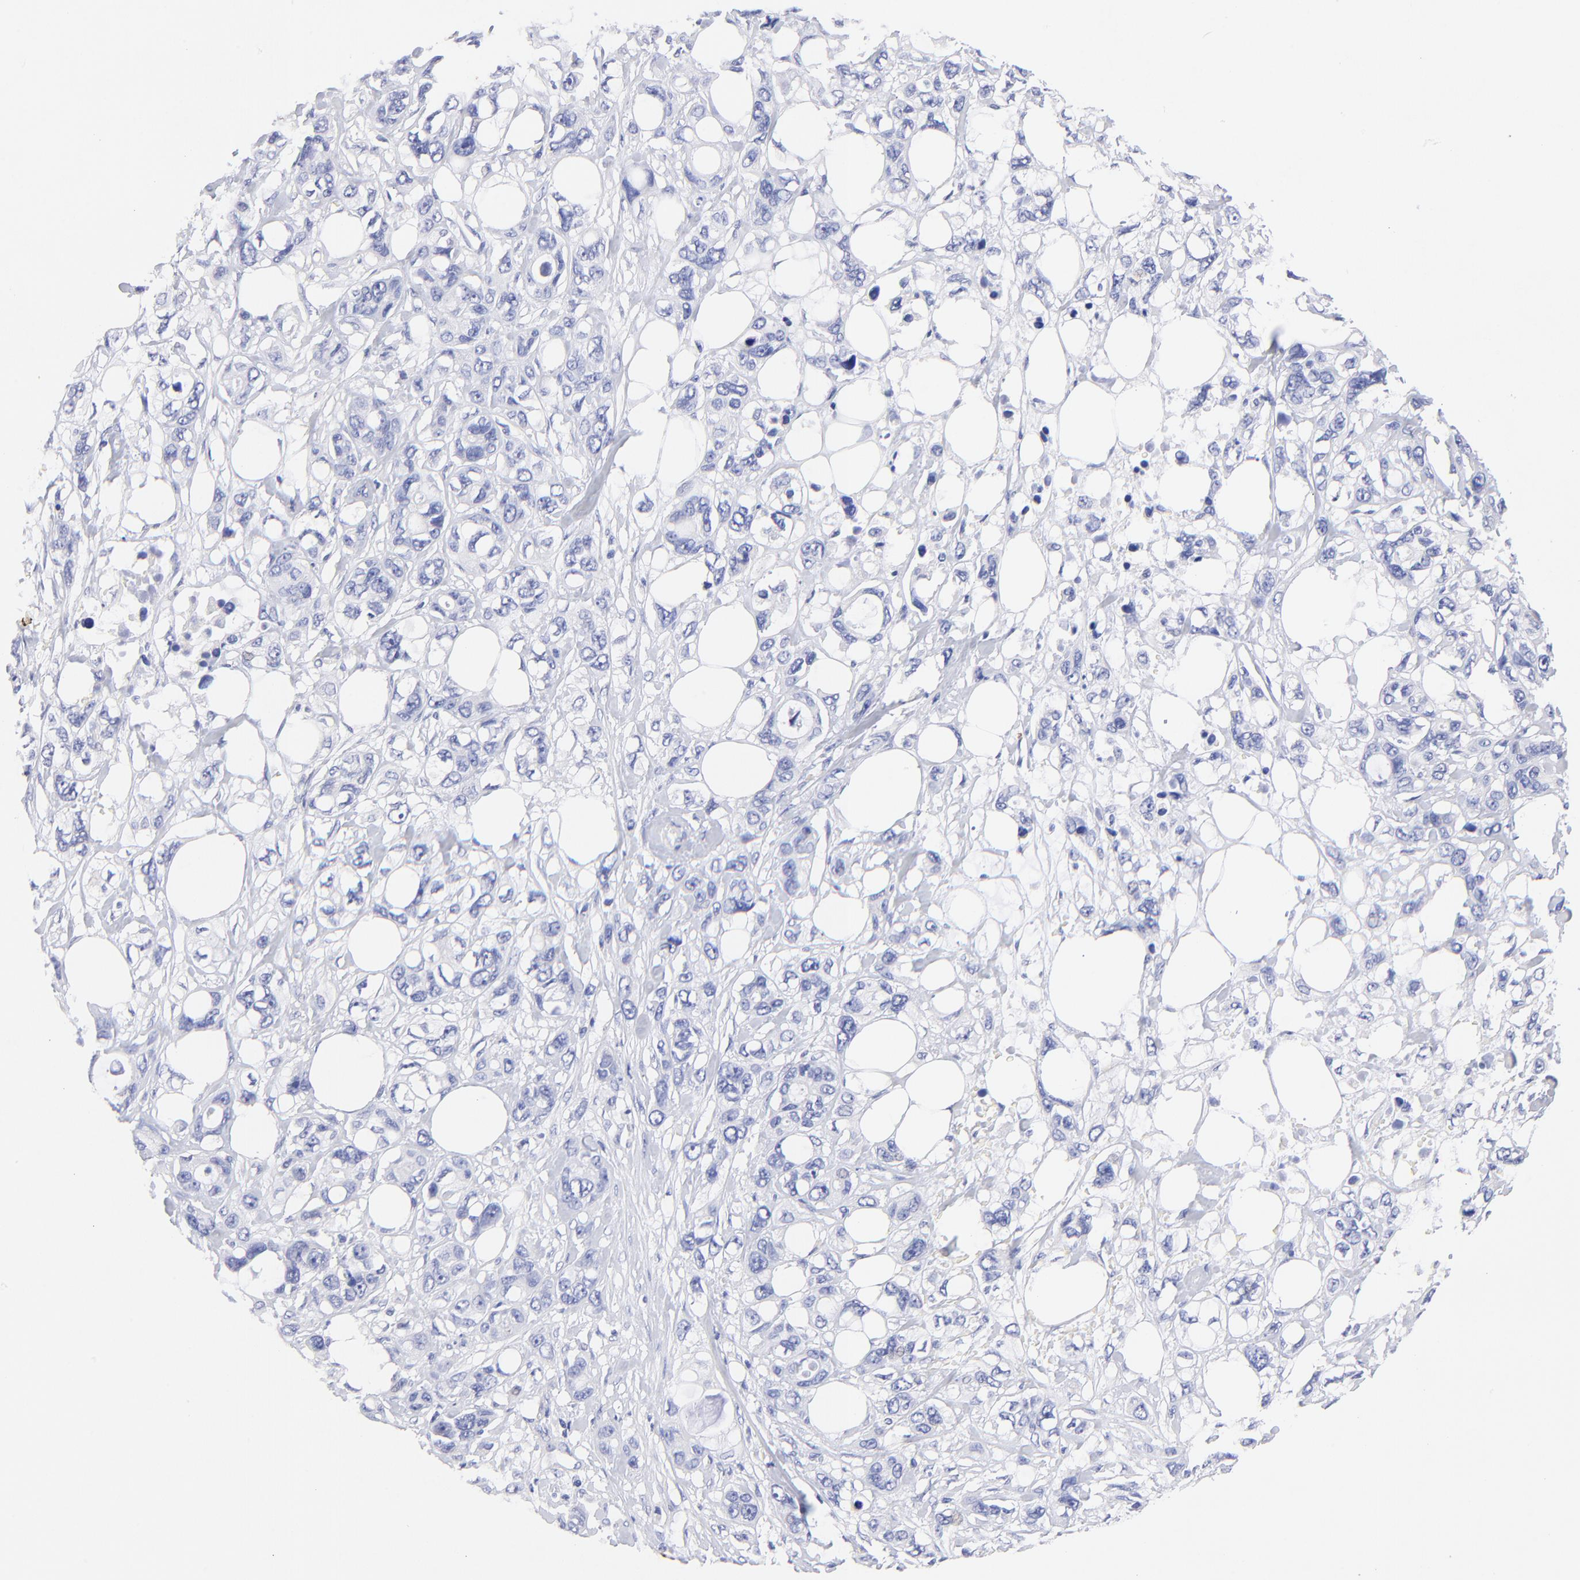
{"staining": {"intensity": "negative", "quantity": "none", "location": "none"}, "tissue": "stomach cancer", "cell_type": "Tumor cells", "image_type": "cancer", "snomed": [{"axis": "morphology", "description": "Adenocarcinoma, NOS"}, {"axis": "topography", "description": "Stomach, upper"}], "caption": "The image reveals no significant expression in tumor cells of stomach adenocarcinoma.", "gene": "HORMAD2", "patient": {"sex": "male", "age": 47}}